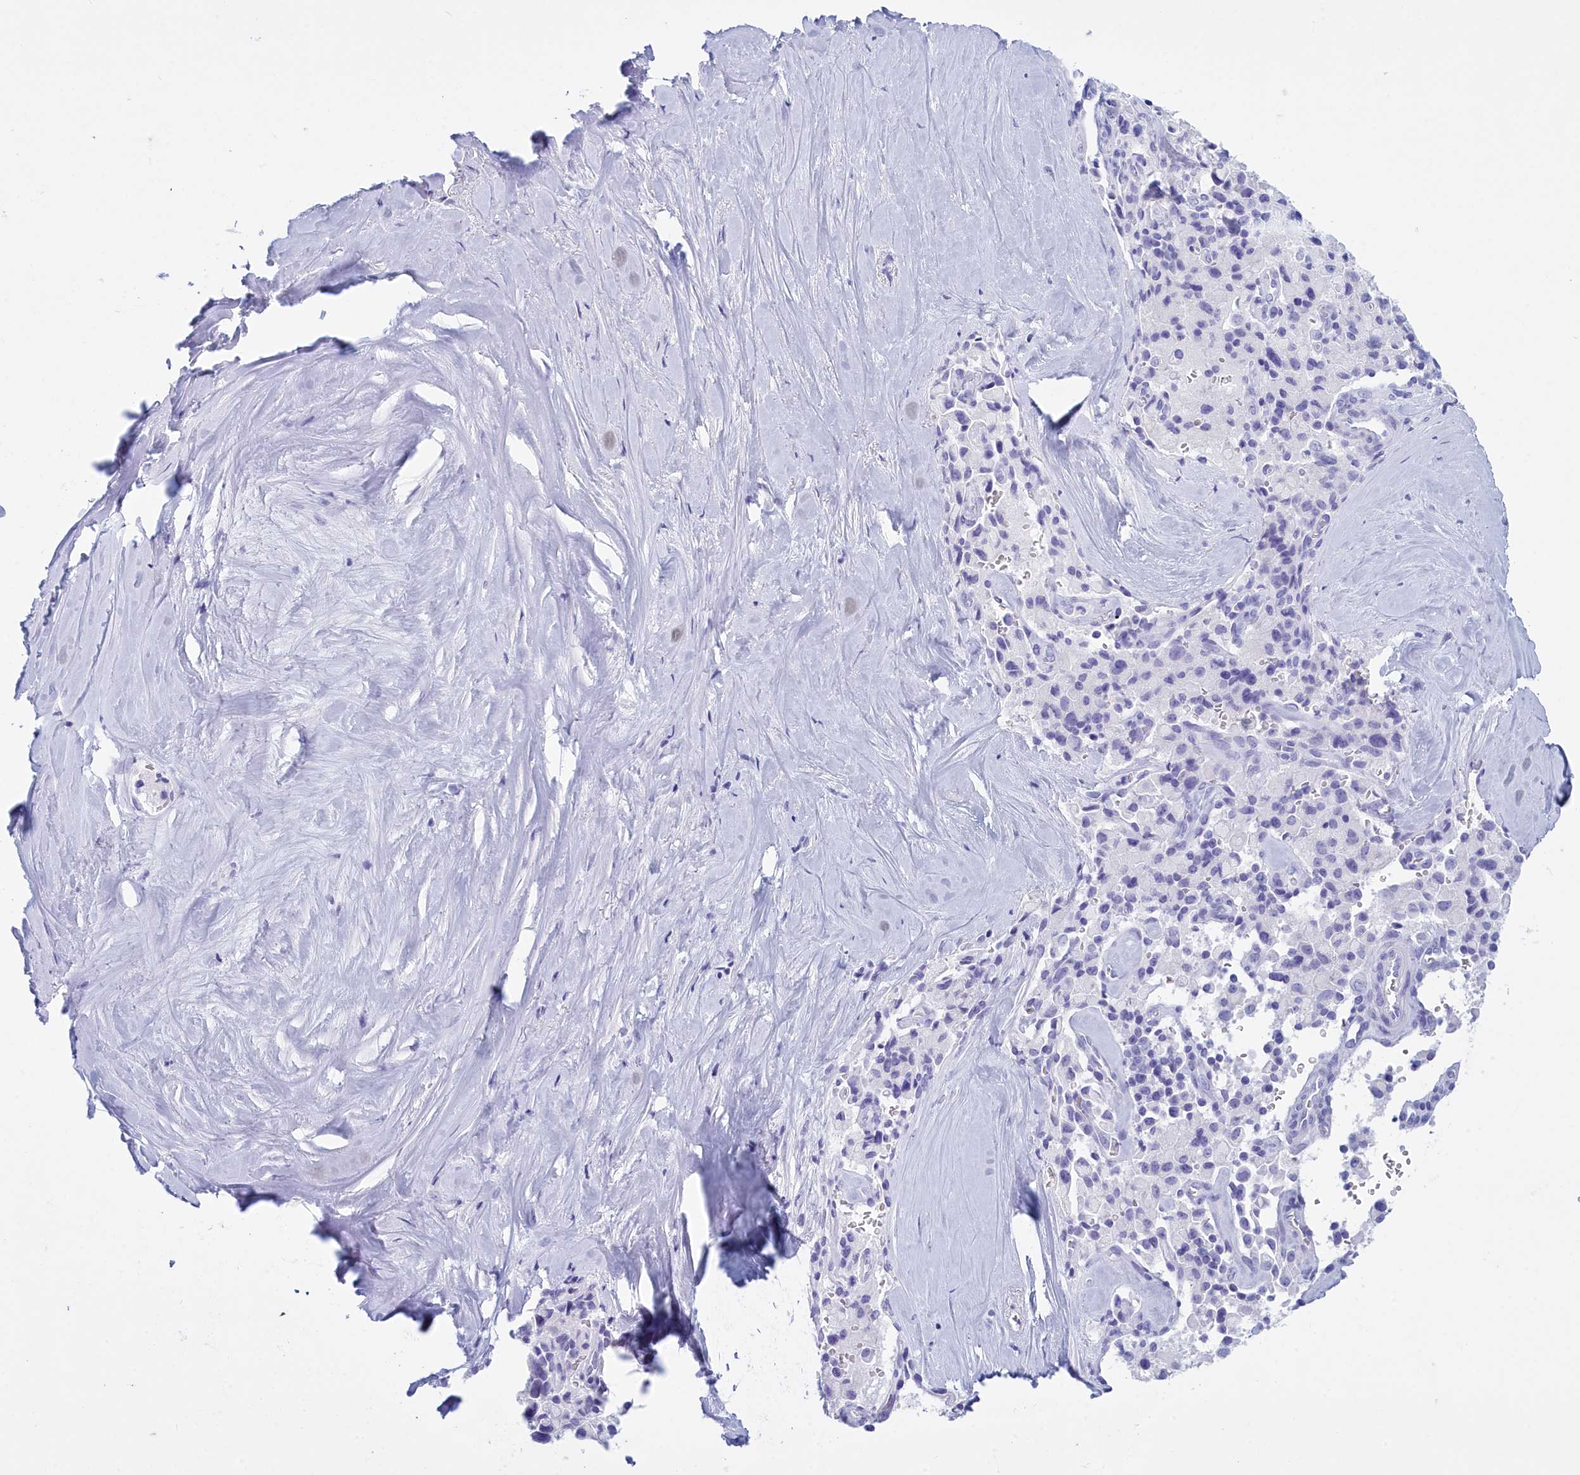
{"staining": {"intensity": "negative", "quantity": "none", "location": "none"}, "tissue": "pancreatic cancer", "cell_type": "Tumor cells", "image_type": "cancer", "snomed": [{"axis": "morphology", "description": "Adenocarcinoma, NOS"}, {"axis": "topography", "description": "Pancreas"}], "caption": "An immunohistochemistry micrograph of pancreatic cancer (adenocarcinoma) is shown. There is no staining in tumor cells of pancreatic cancer (adenocarcinoma).", "gene": "TMEM97", "patient": {"sex": "male", "age": 65}}